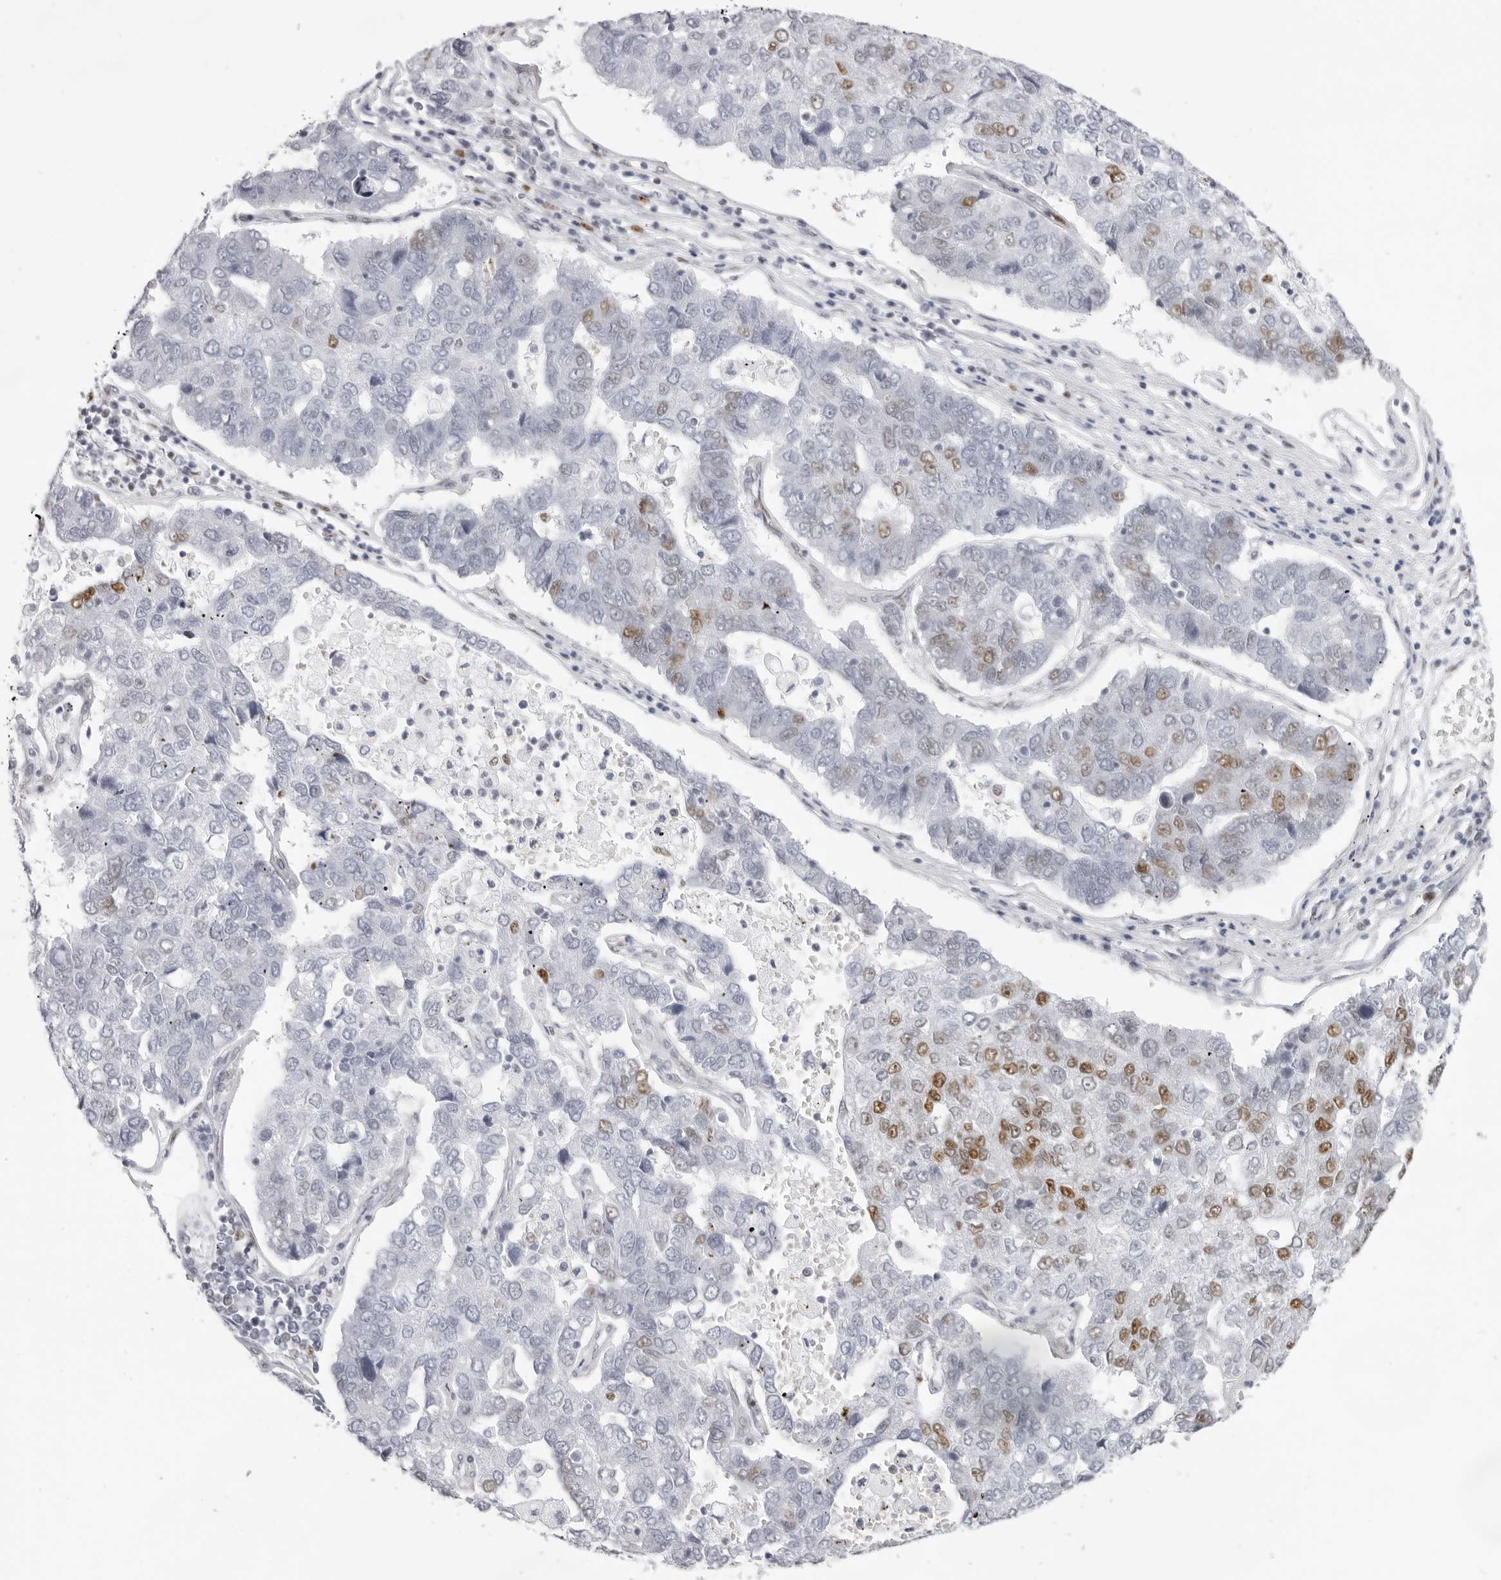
{"staining": {"intensity": "strong", "quantity": "25%-75%", "location": "nuclear"}, "tissue": "pancreatic cancer", "cell_type": "Tumor cells", "image_type": "cancer", "snomed": [{"axis": "morphology", "description": "Adenocarcinoma, NOS"}, {"axis": "topography", "description": "Pancreas"}], "caption": "Pancreatic cancer tissue demonstrates strong nuclear expression in about 25%-75% of tumor cells", "gene": "IRF2BP2", "patient": {"sex": "female", "age": 61}}